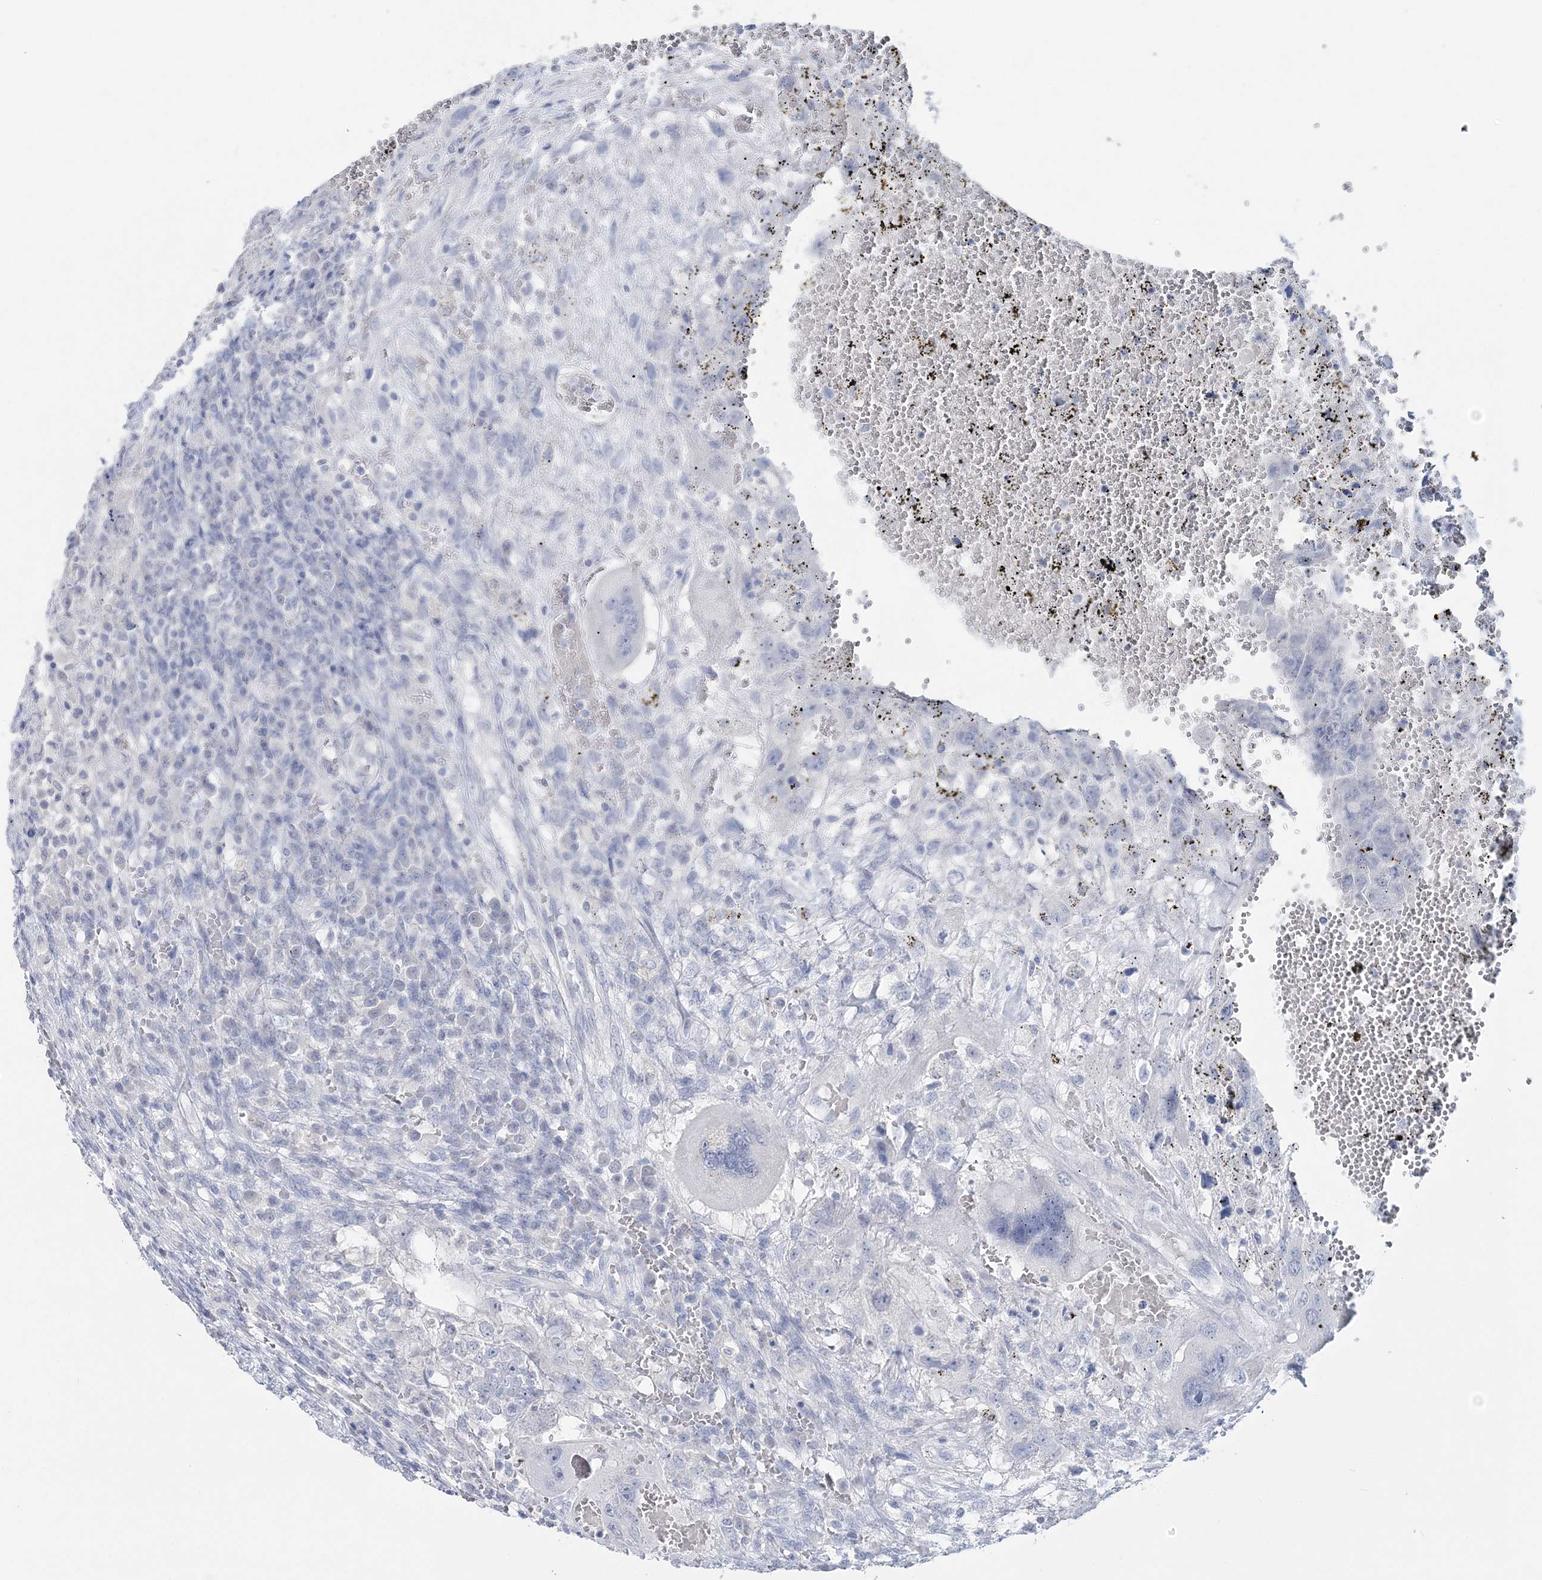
{"staining": {"intensity": "negative", "quantity": "none", "location": "none"}, "tissue": "testis cancer", "cell_type": "Tumor cells", "image_type": "cancer", "snomed": [{"axis": "morphology", "description": "Carcinoma, Embryonal, NOS"}, {"axis": "topography", "description": "Testis"}], "caption": "The image shows no staining of tumor cells in testis cancer (embryonal carcinoma).", "gene": "CYP3A4", "patient": {"sex": "male", "age": 26}}